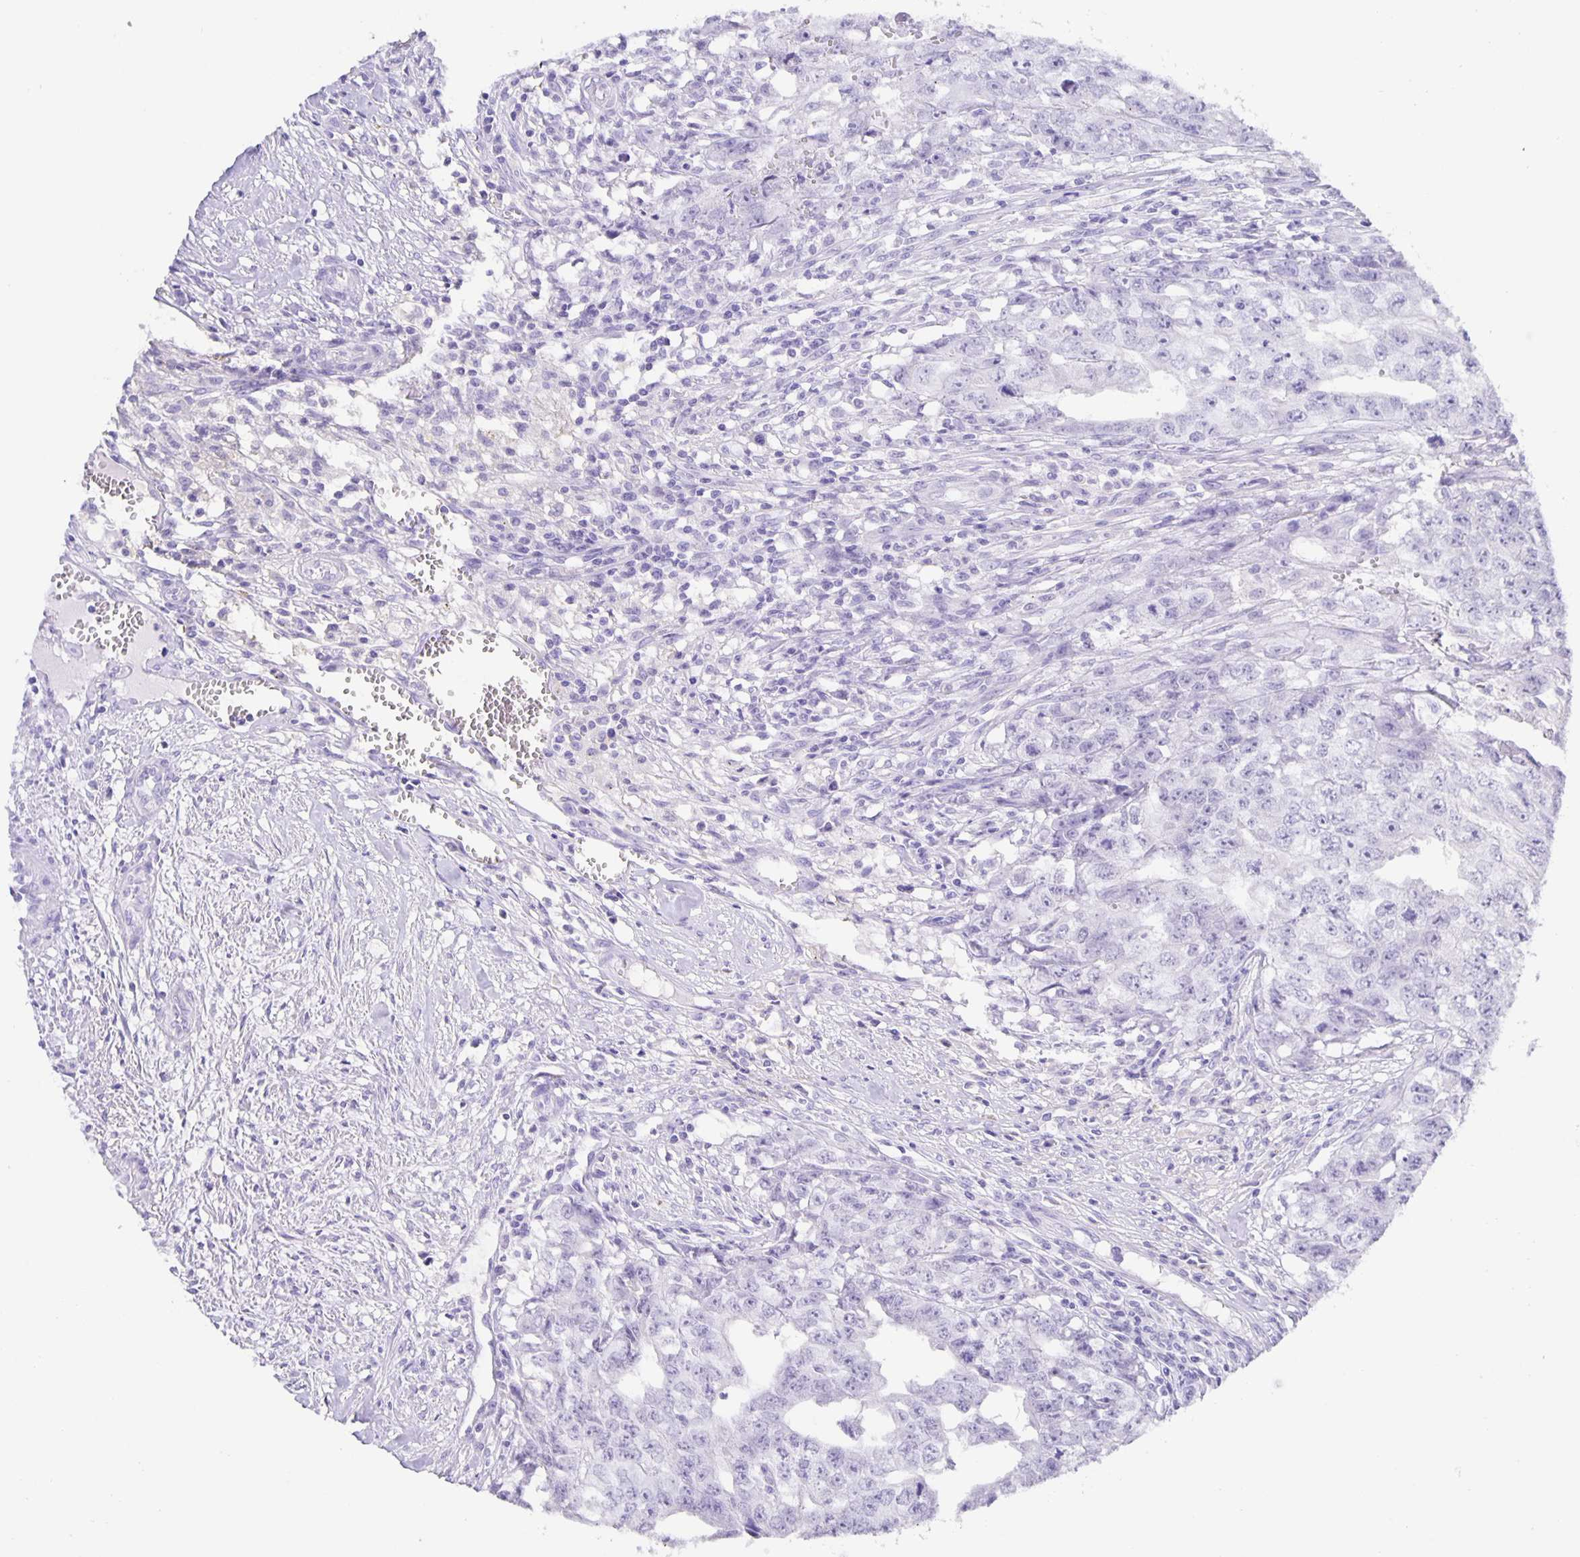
{"staining": {"intensity": "negative", "quantity": "none", "location": "none"}, "tissue": "testis cancer", "cell_type": "Tumor cells", "image_type": "cancer", "snomed": [{"axis": "morphology", "description": "Carcinoma, Embryonal, NOS"}, {"axis": "morphology", "description": "Teratoma, malignant, NOS"}, {"axis": "topography", "description": "Testis"}], "caption": "Testis cancer (teratoma (malignant)) stained for a protein using immunohistochemistry (IHC) displays no staining tumor cells.", "gene": "GUCA2A", "patient": {"sex": "male", "age": 24}}